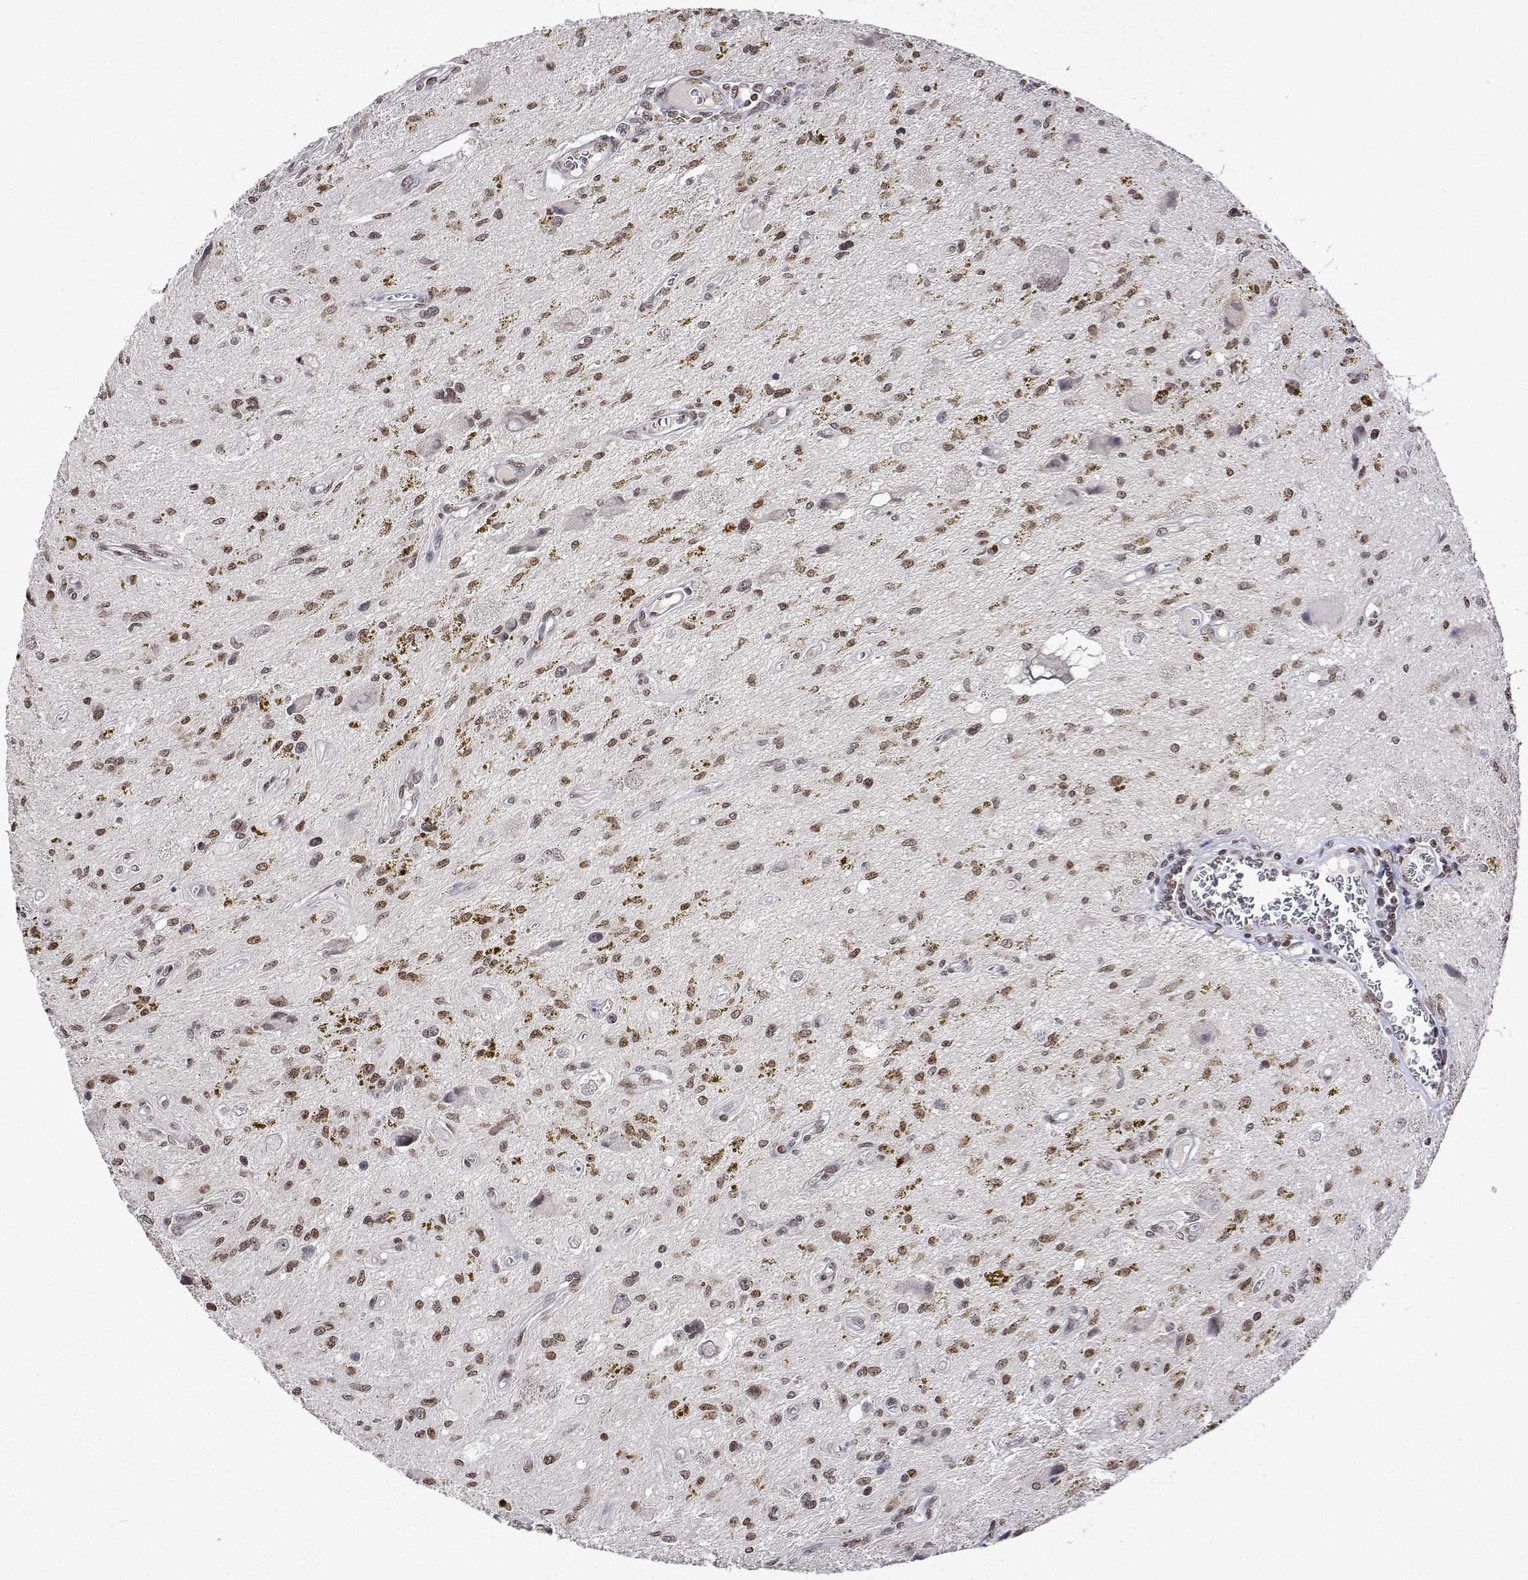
{"staining": {"intensity": "moderate", "quantity": ">75%", "location": "nuclear"}, "tissue": "glioma", "cell_type": "Tumor cells", "image_type": "cancer", "snomed": [{"axis": "morphology", "description": "Glioma, malignant, Low grade"}, {"axis": "topography", "description": "Cerebellum"}], "caption": "Malignant glioma (low-grade) tissue displays moderate nuclear expression in approximately >75% of tumor cells", "gene": "XPC", "patient": {"sex": "female", "age": 14}}